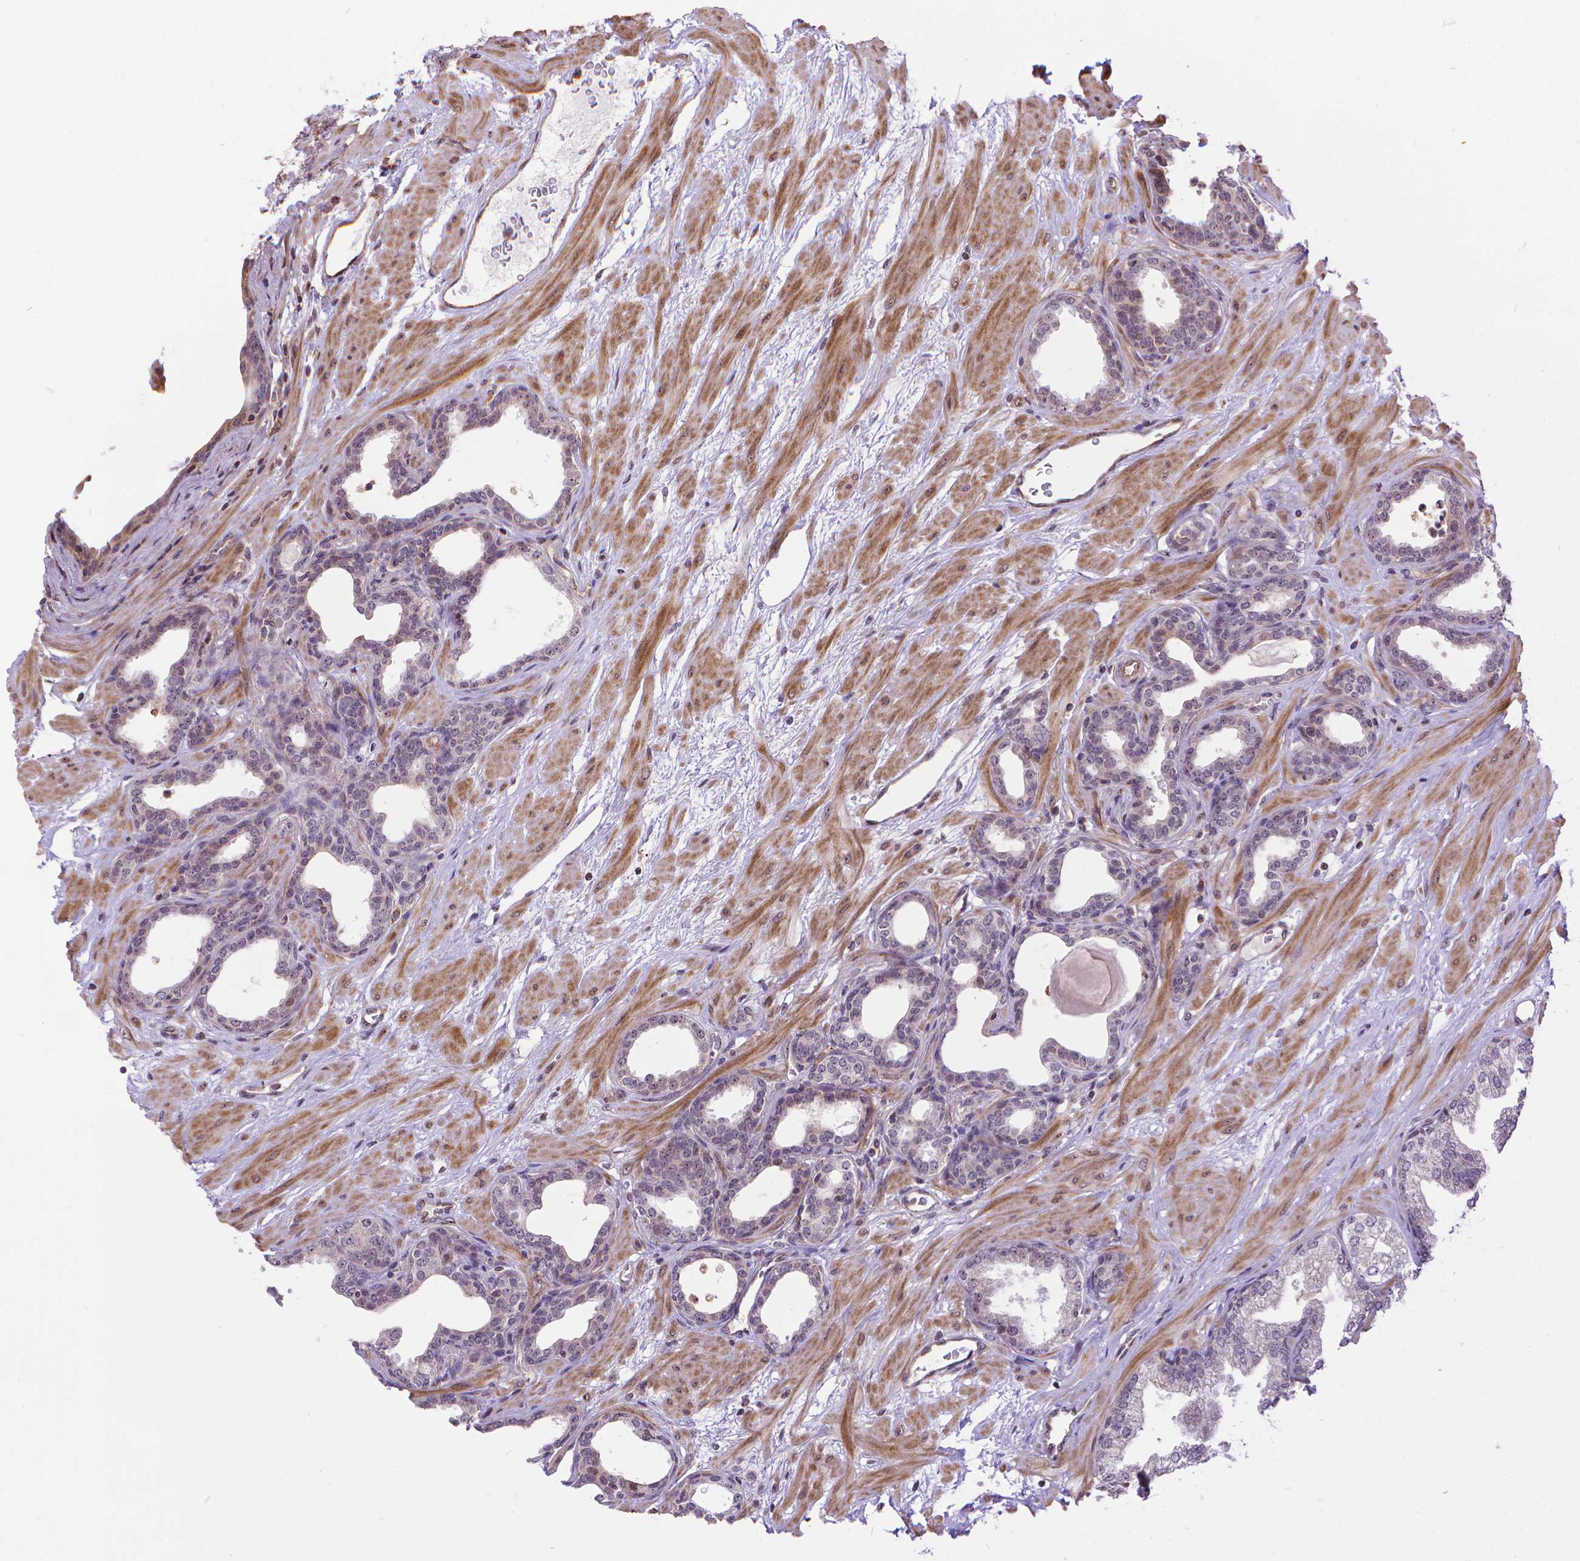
{"staining": {"intensity": "weak", "quantity": "<25%", "location": "nuclear"}, "tissue": "prostate", "cell_type": "Glandular cells", "image_type": "normal", "snomed": [{"axis": "morphology", "description": "Normal tissue, NOS"}, {"axis": "topography", "description": "Prostate"}], "caption": "High magnification brightfield microscopy of unremarkable prostate stained with DAB (3,3'-diaminobenzidine) (brown) and counterstained with hematoxylin (blue): glandular cells show no significant positivity.", "gene": "TMEM135", "patient": {"sex": "male", "age": 37}}